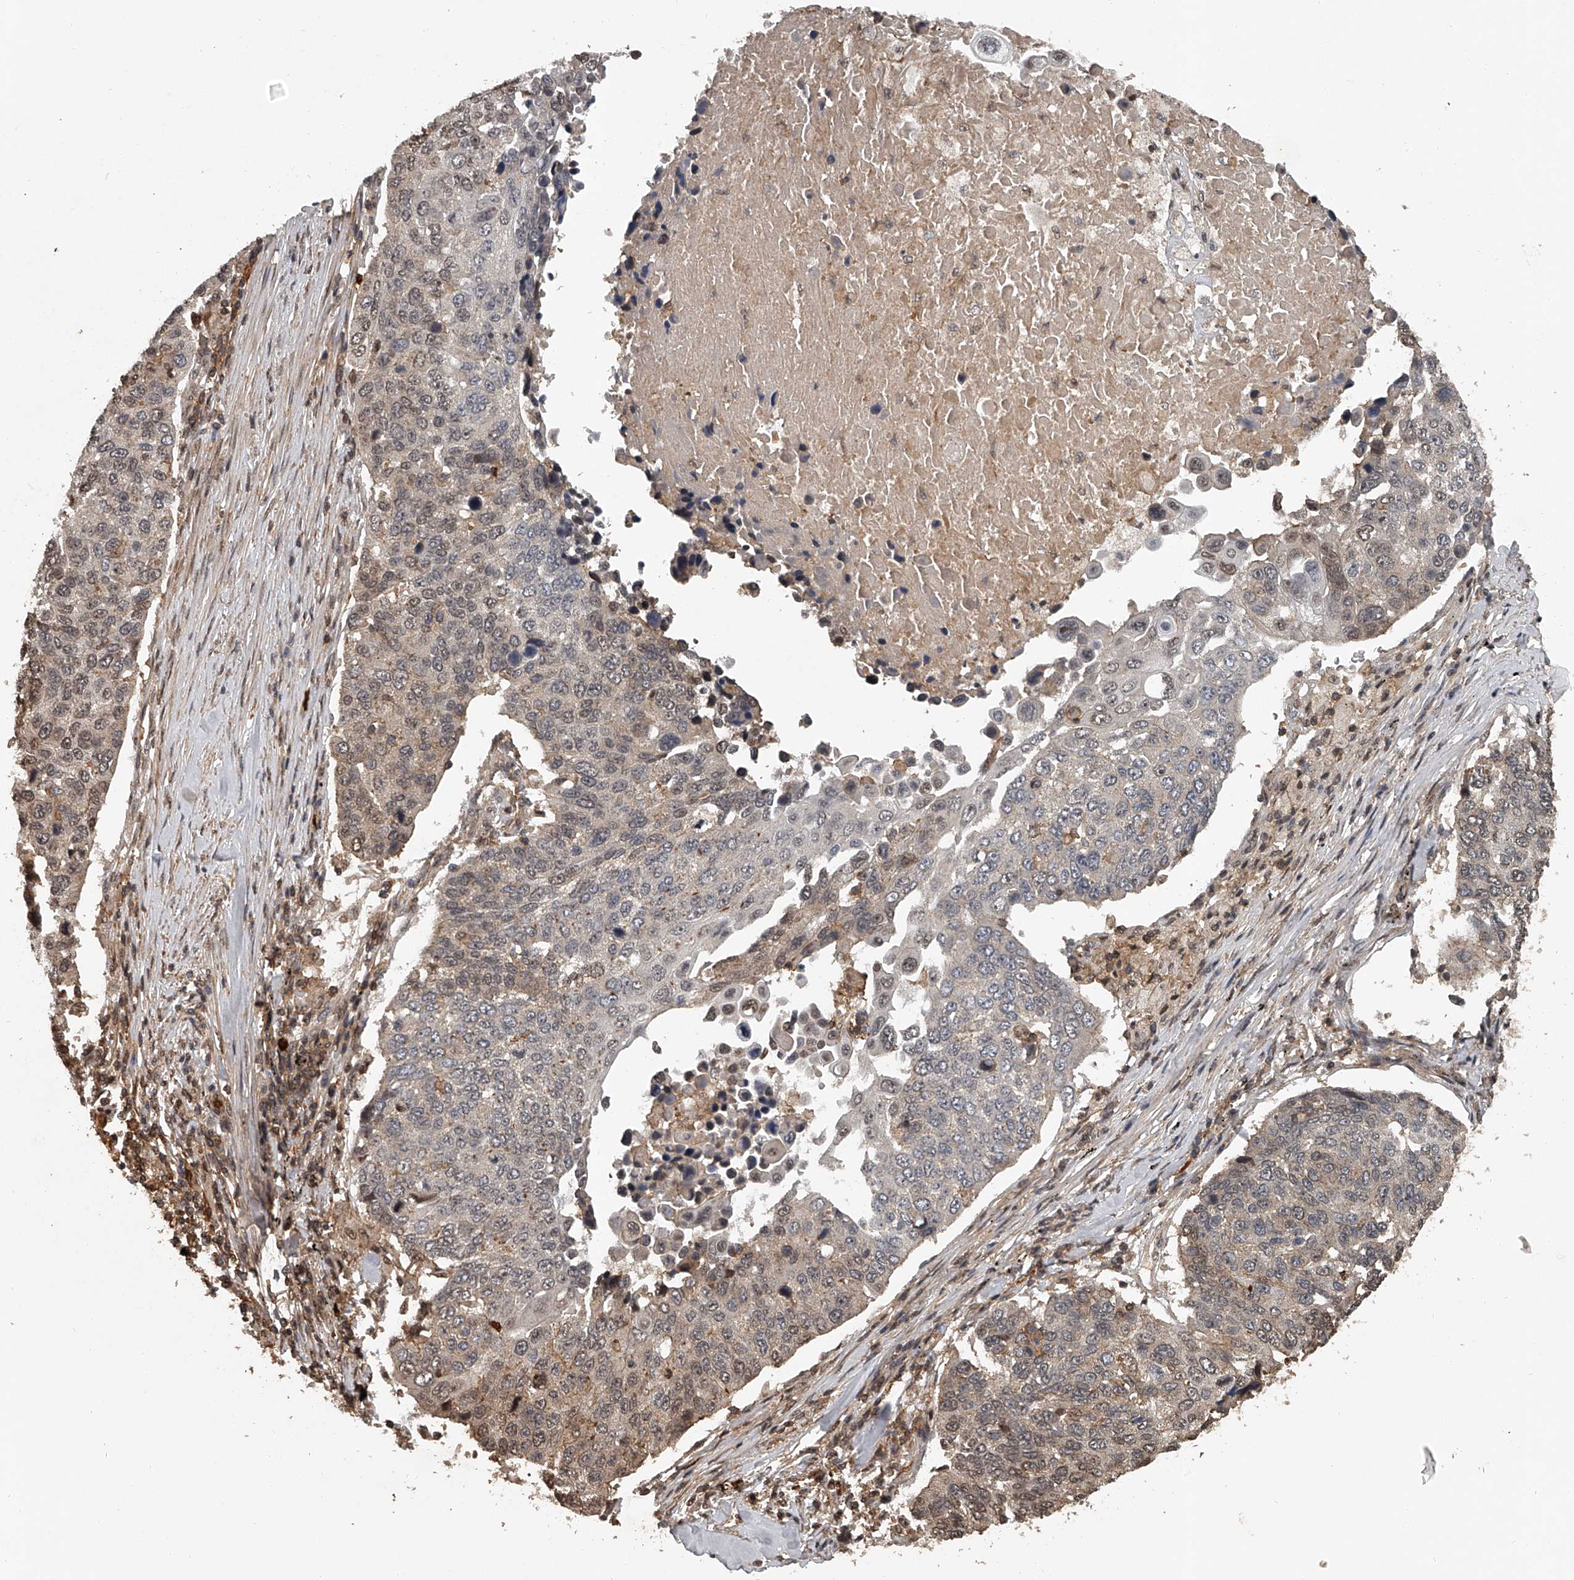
{"staining": {"intensity": "weak", "quantity": "25%-75%", "location": "cytoplasmic/membranous,nuclear"}, "tissue": "lung cancer", "cell_type": "Tumor cells", "image_type": "cancer", "snomed": [{"axis": "morphology", "description": "Squamous cell carcinoma, NOS"}, {"axis": "topography", "description": "Lung"}], "caption": "Immunohistochemical staining of lung cancer reveals low levels of weak cytoplasmic/membranous and nuclear protein staining in about 25%-75% of tumor cells. (brown staining indicates protein expression, while blue staining denotes nuclei).", "gene": "PLEKHG1", "patient": {"sex": "male", "age": 66}}